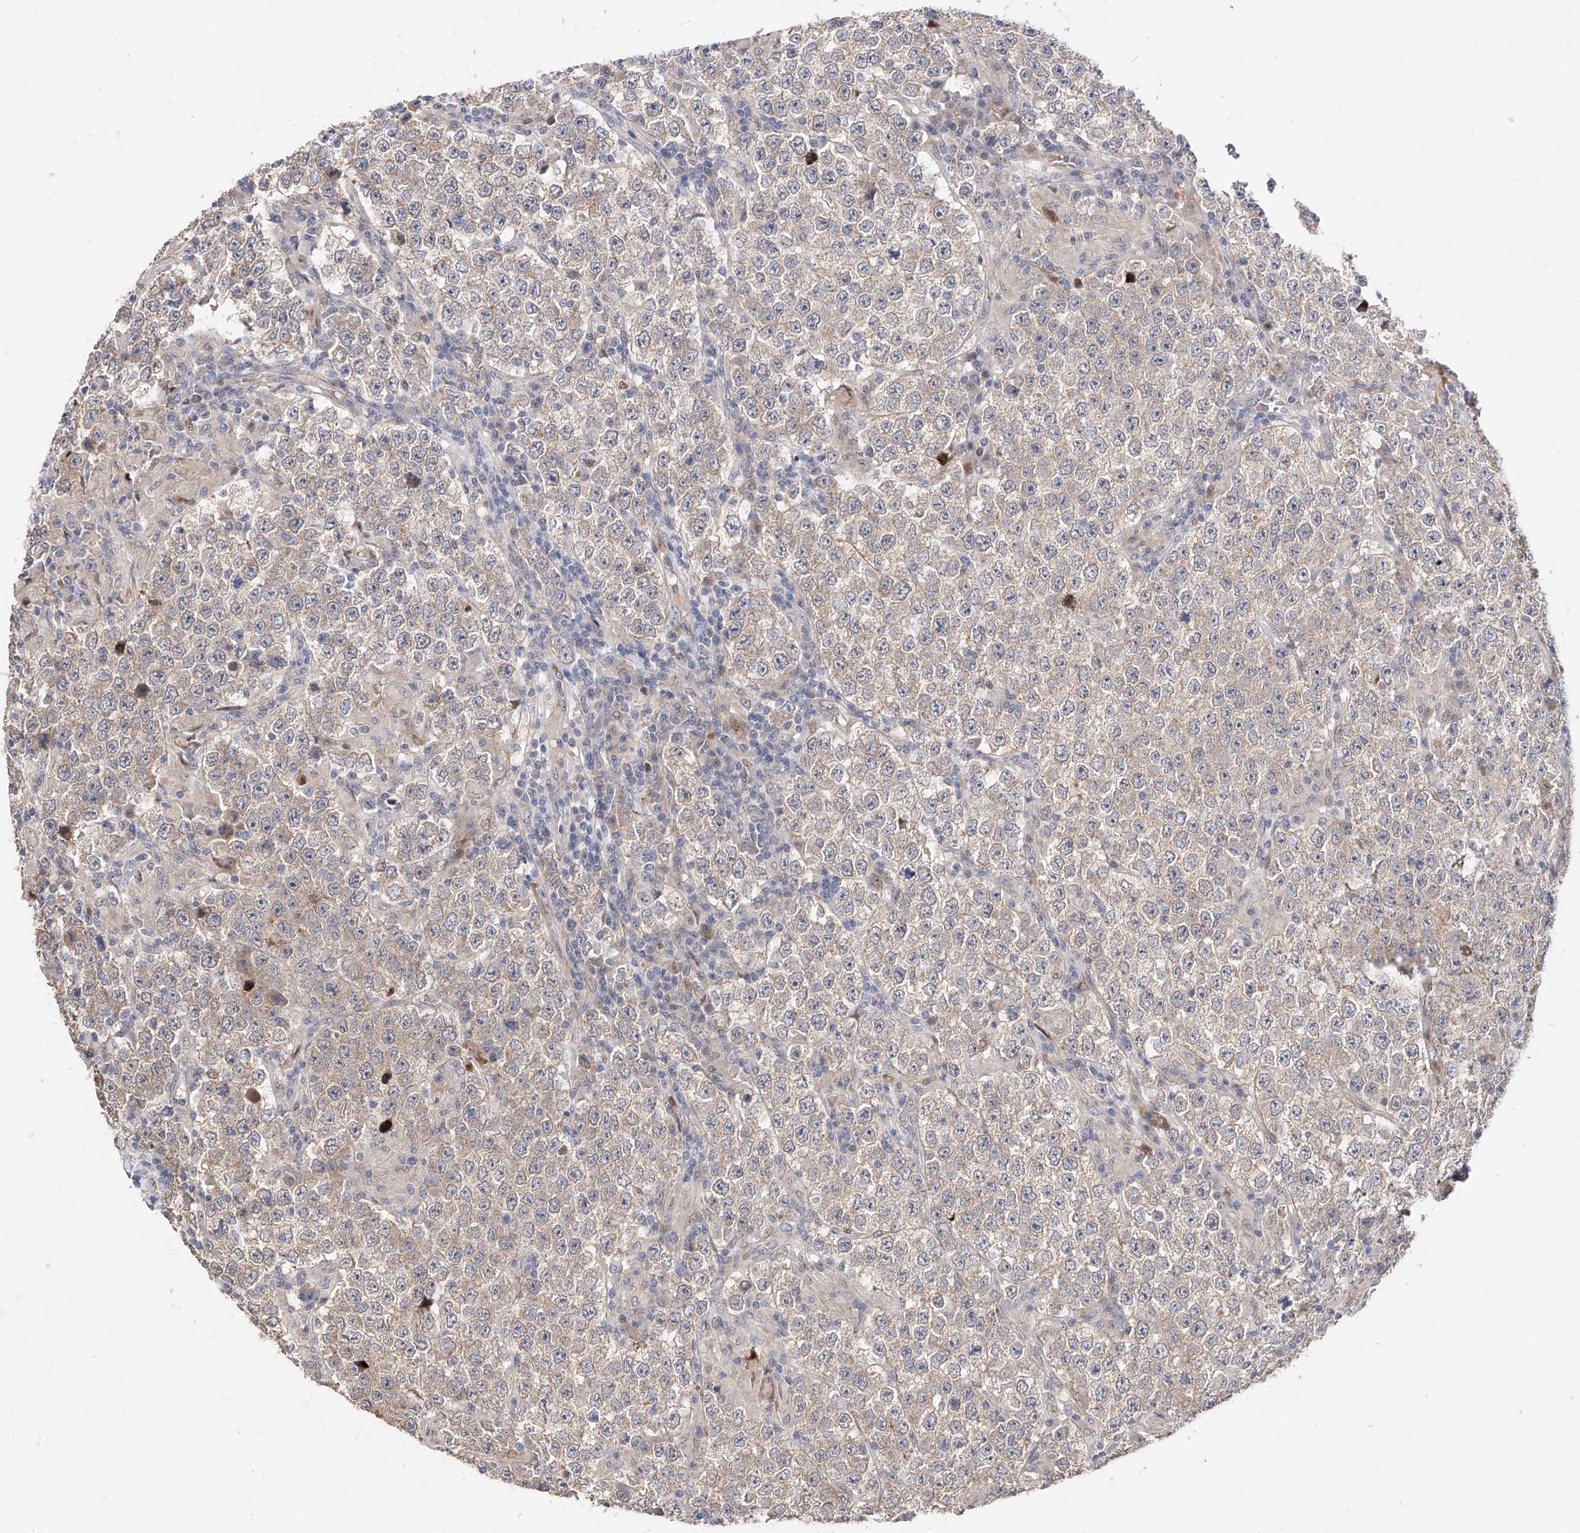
{"staining": {"intensity": "negative", "quantity": "none", "location": "none"}, "tissue": "testis cancer", "cell_type": "Tumor cells", "image_type": "cancer", "snomed": [{"axis": "morphology", "description": "Normal tissue, NOS"}, {"axis": "morphology", "description": "Urothelial carcinoma, High grade"}, {"axis": "morphology", "description": "Seminoma, NOS"}, {"axis": "morphology", "description": "Carcinoma, Embryonal, NOS"}, {"axis": "topography", "description": "Urinary bladder"}, {"axis": "topography", "description": "Testis"}], "caption": "Tumor cells are negative for protein expression in human testis cancer (seminoma).", "gene": "FUCA2", "patient": {"sex": "male", "age": 41}}